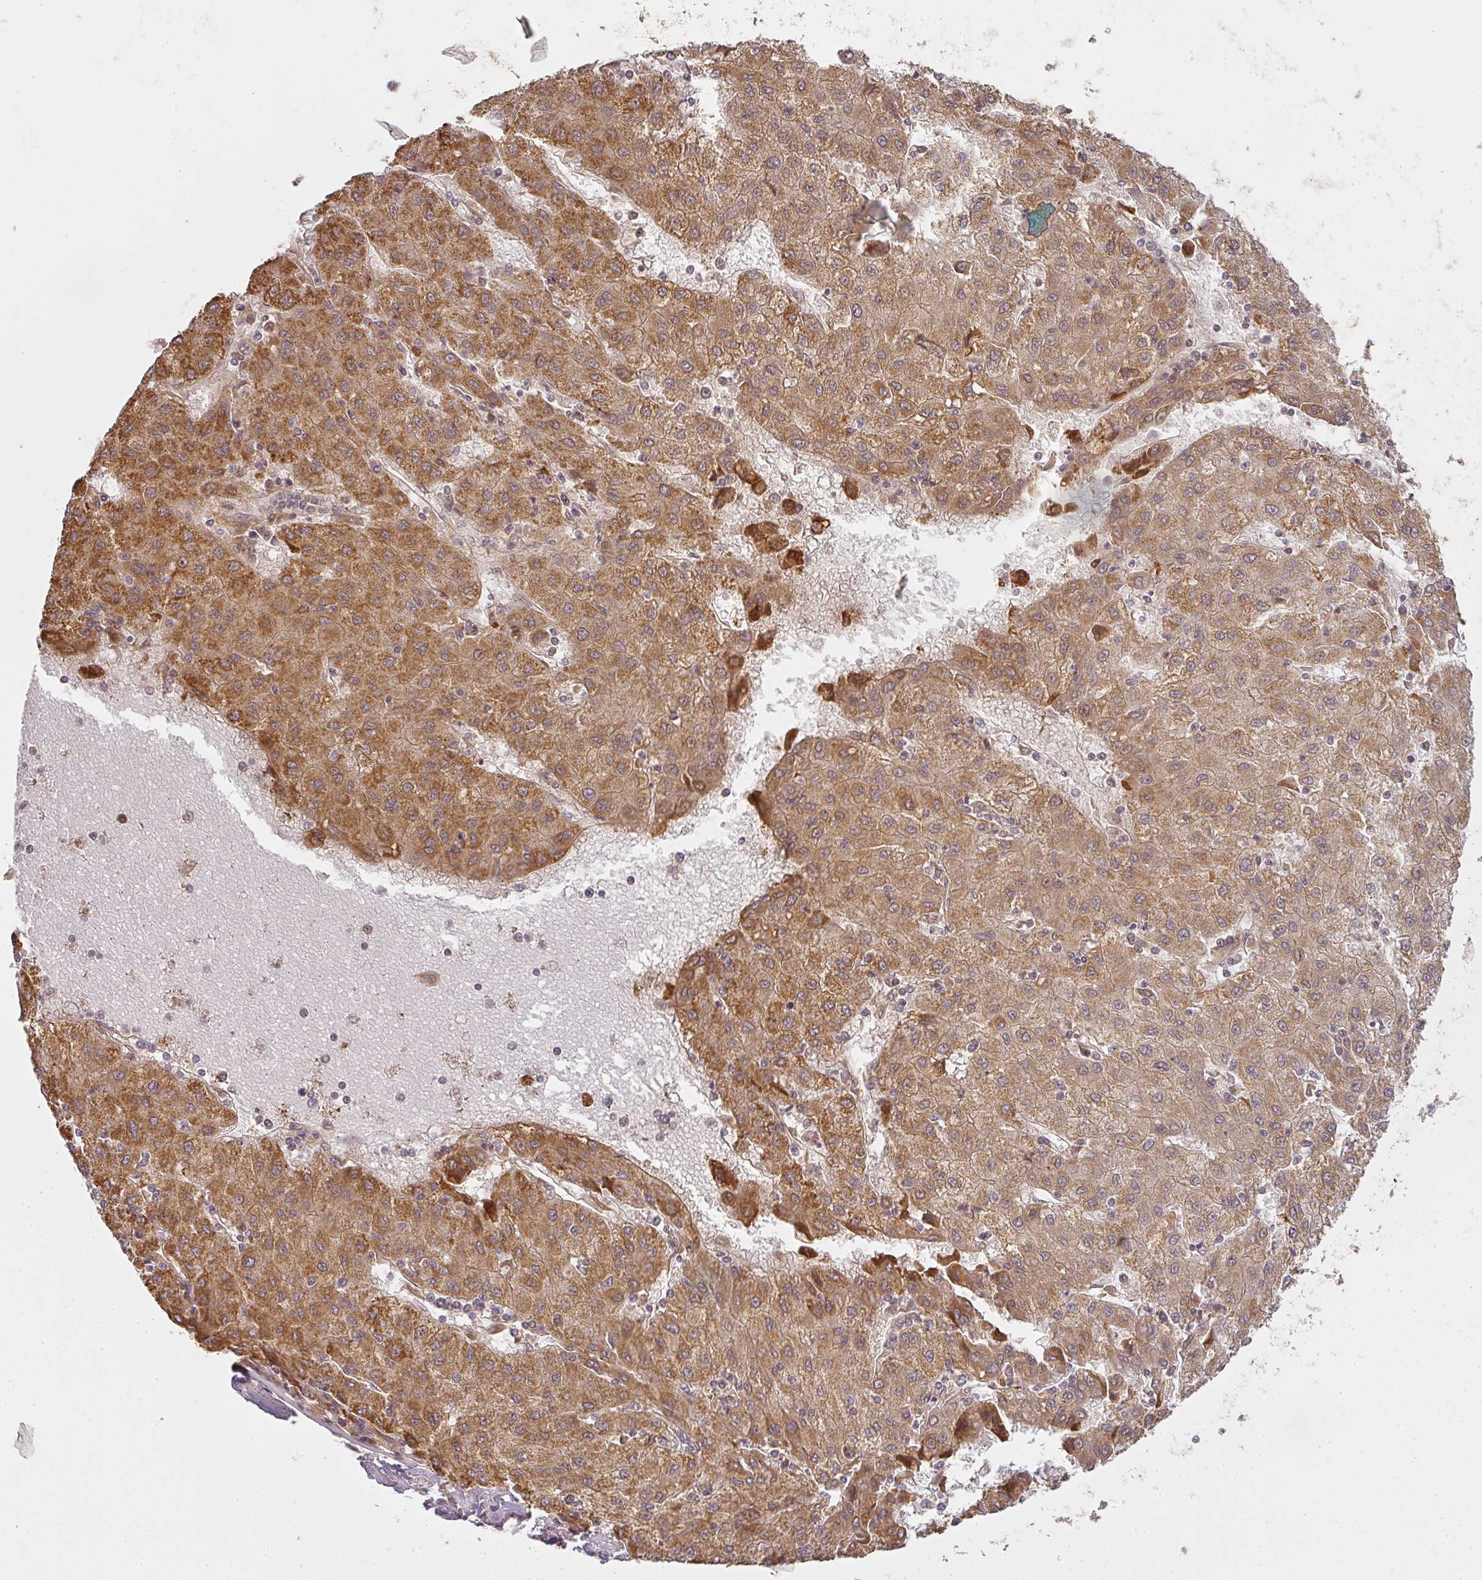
{"staining": {"intensity": "moderate", "quantity": ">75%", "location": "cytoplasmic/membranous"}, "tissue": "liver cancer", "cell_type": "Tumor cells", "image_type": "cancer", "snomed": [{"axis": "morphology", "description": "Carcinoma, Hepatocellular, NOS"}, {"axis": "topography", "description": "Liver"}], "caption": "About >75% of tumor cells in liver cancer display moderate cytoplasmic/membranous protein staining as visualized by brown immunohistochemical staining.", "gene": "CNOT1", "patient": {"sex": "male", "age": 72}}